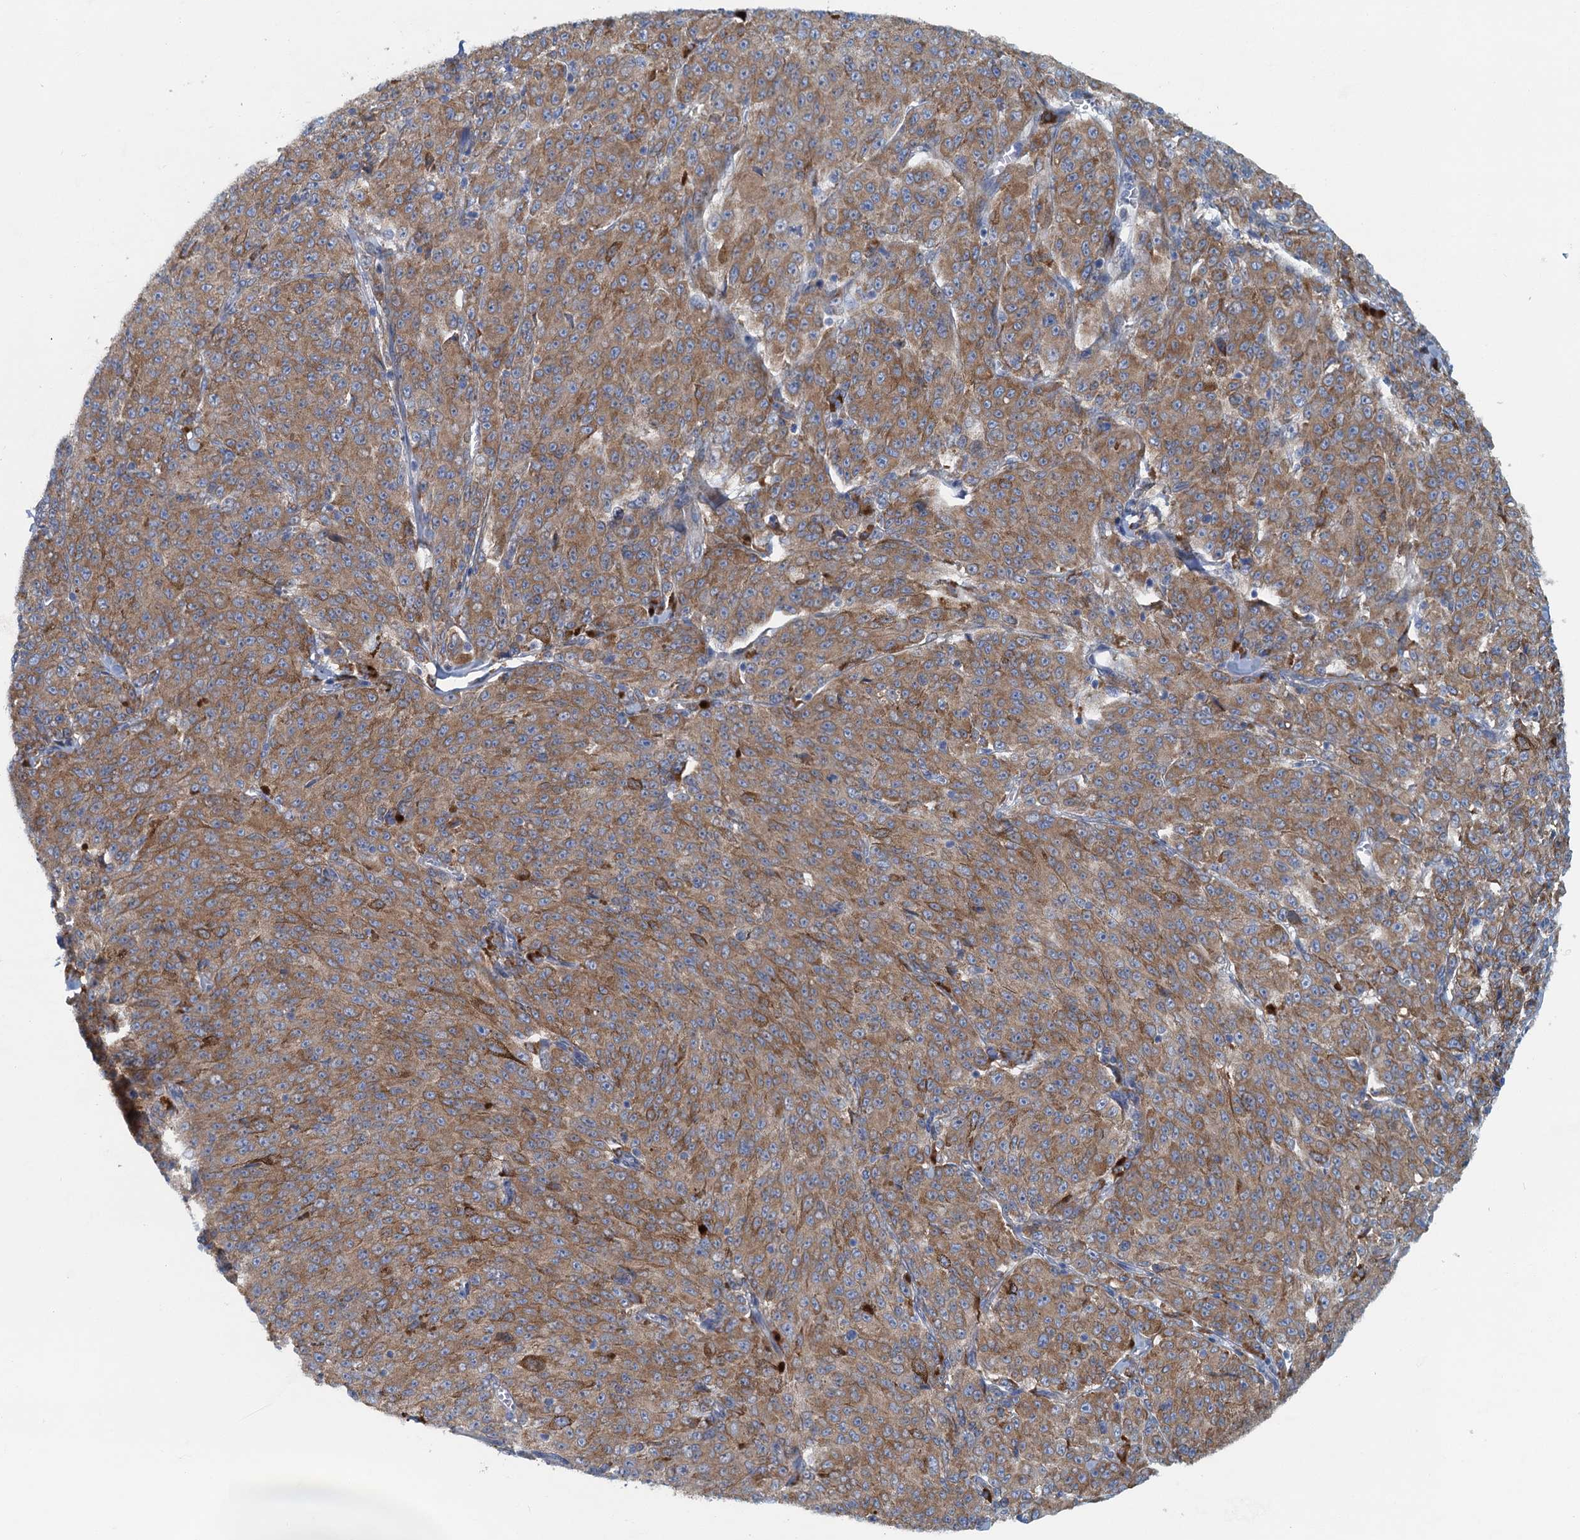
{"staining": {"intensity": "moderate", "quantity": ">75%", "location": "cytoplasmic/membranous"}, "tissue": "melanoma", "cell_type": "Tumor cells", "image_type": "cancer", "snomed": [{"axis": "morphology", "description": "Malignant melanoma, NOS"}, {"axis": "topography", "description": "Skin"}], "caption": "Protein staining of malignant melanoma tissue reveals moderate cytoplasmic/membranous staining in approximately >75% of tumor cells.", "gene": "MYDGF", "patient": {"sex": "female", "age": 52}}